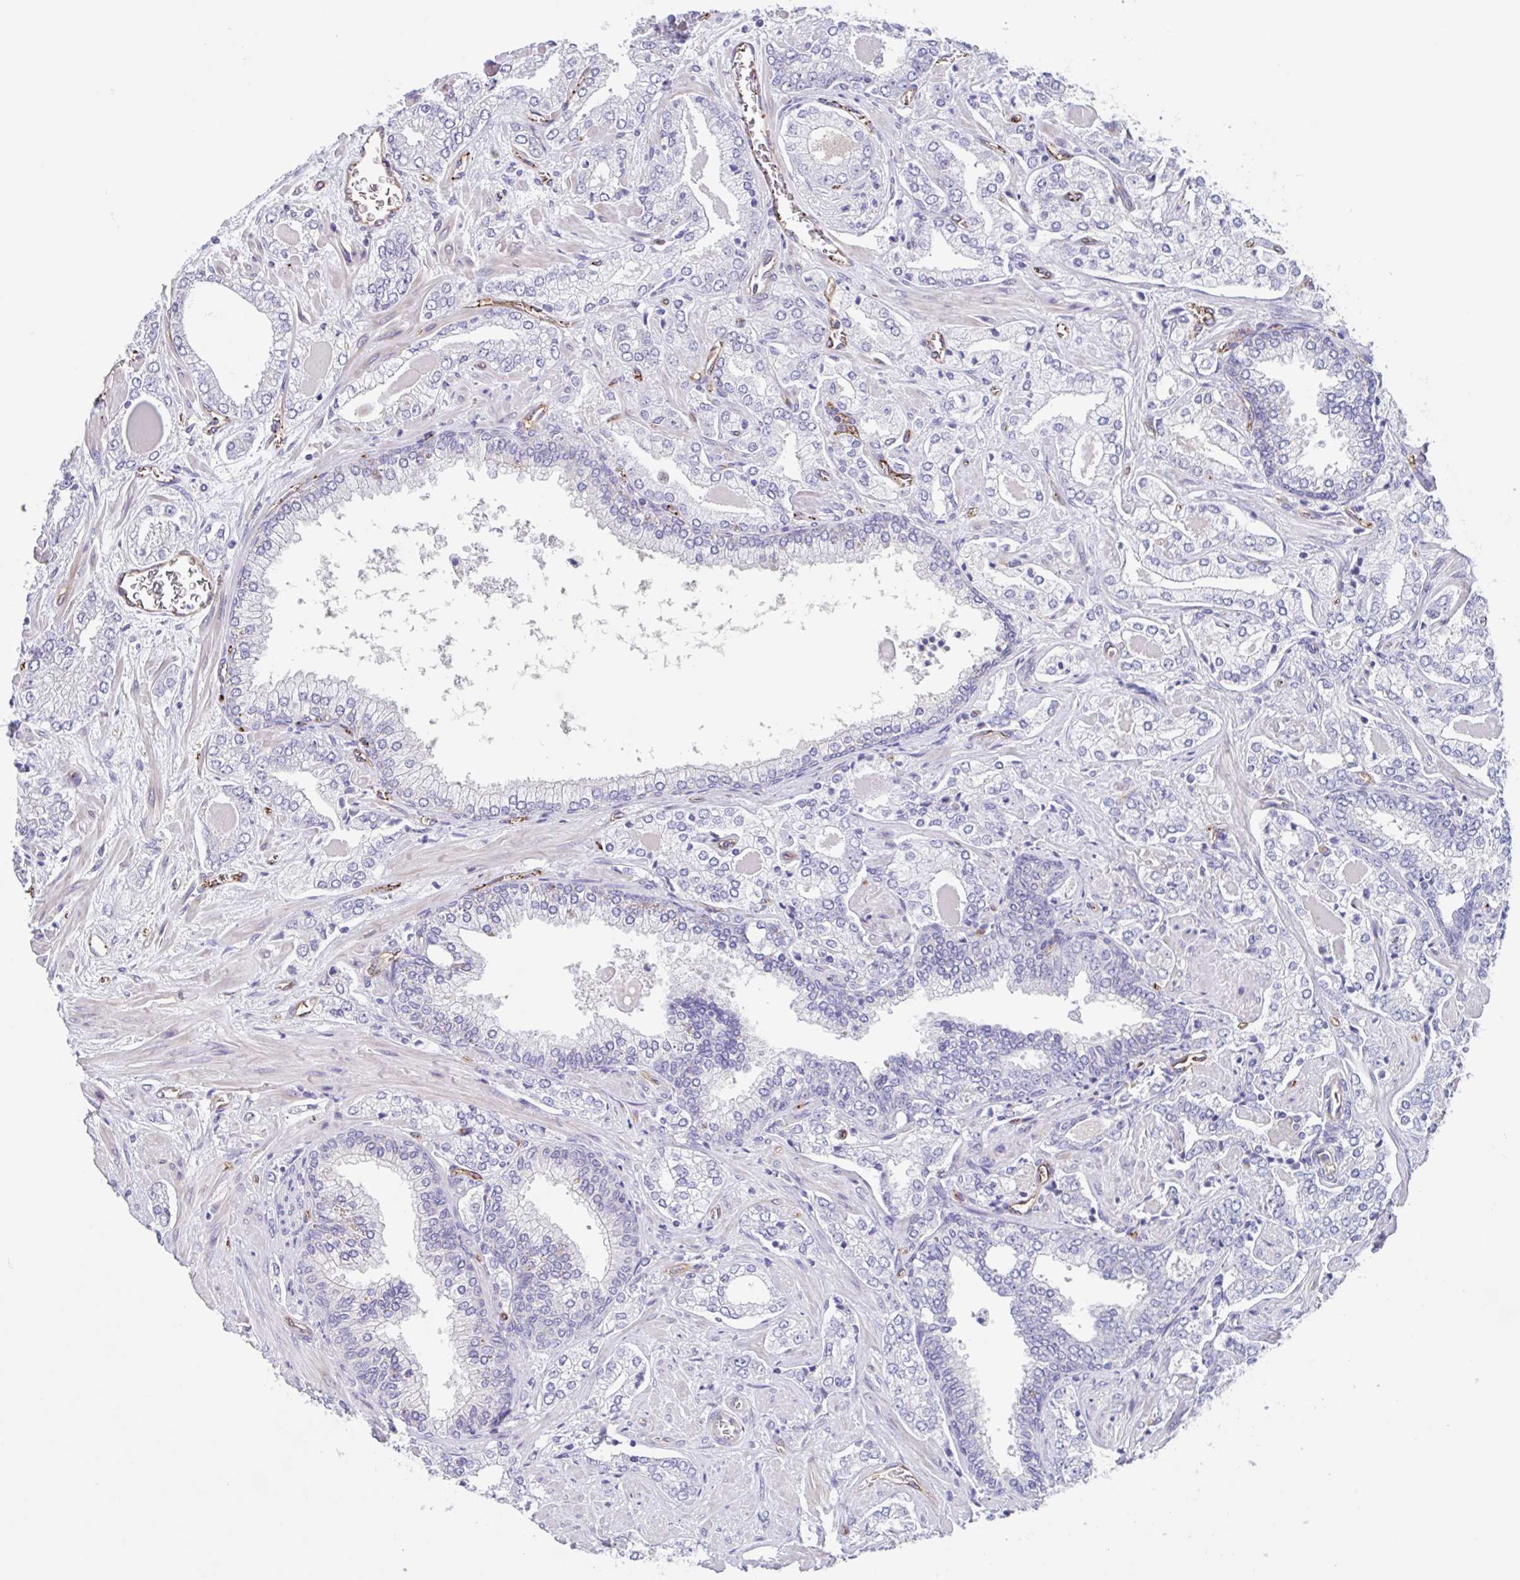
{"staining": {"intensity": "negative", "quantity": "none", "location": "none"}, "tissue": "prostate cancer", "cell_type": "Tumor cells", "image_type": "cancer", "snomed": [{"axis": "morphology", "description": "Adenocarcinoma, High grade"}, {"axis": "topography", "description": "Prostate"}], "caption": "DAB immunohistochemical staining of prostate cancer demonstrates no significant staining in tumor cells.", "gene": "EHD4", "patient": {"sex": "male", "age": 60}}